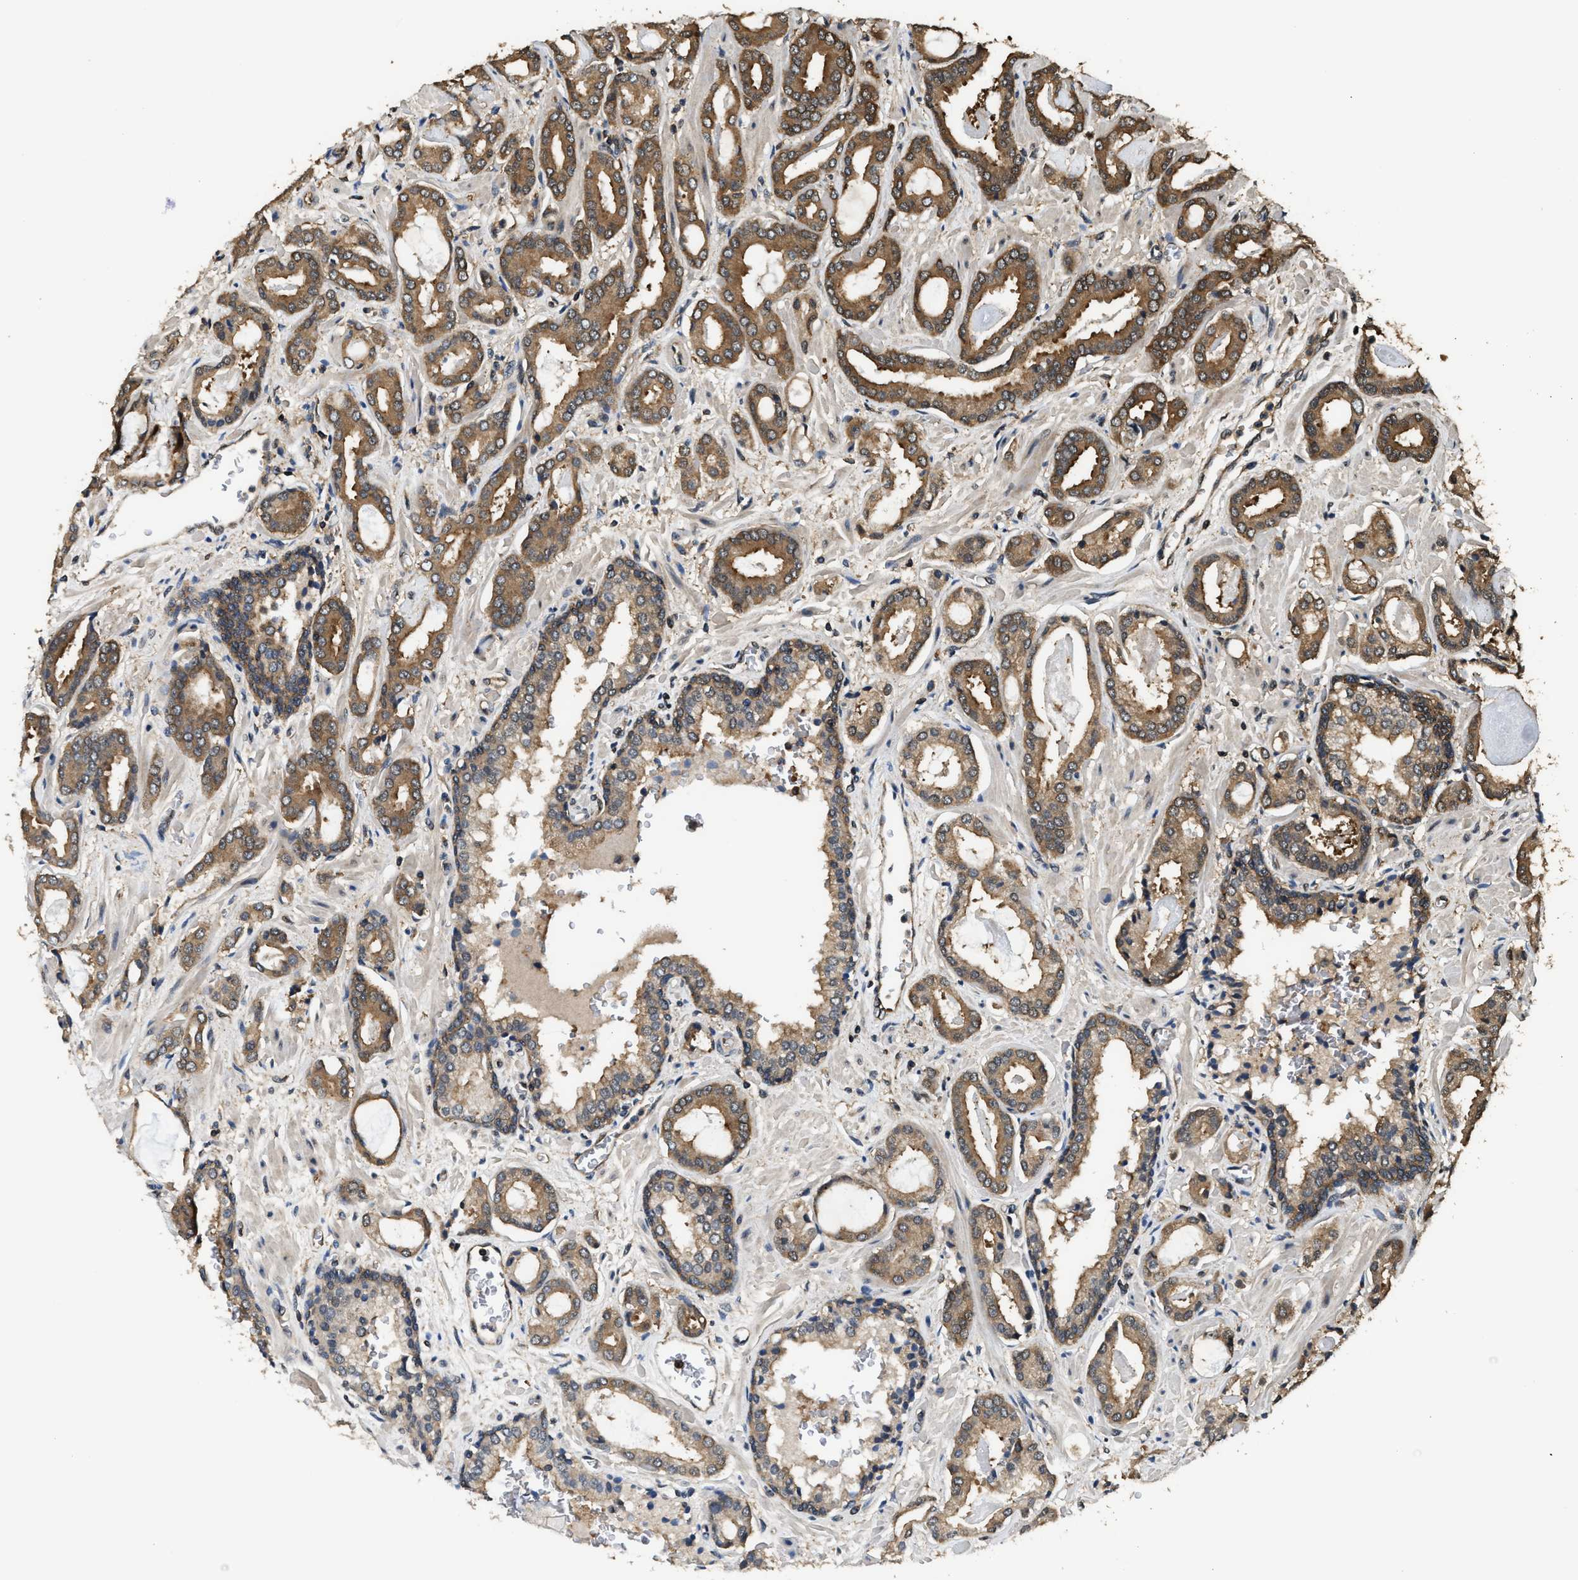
{"staining": {"intensity": "moderate", "quantity": ">75%", "location": "cytoplasmic/membranous"}, "tissue": "prostate cancer", "cell_type": "Tumor cells", "image_type": "cancer", "snomed": [{"axis": "morphology", "description": "Adenocarcinoma, Low grade"}, {"axis": "topography", "description": "Prostate"}], "caption": "Moderate cytoplasmic/membranous positivity for a protein is appreciated in approximately >75% of tumor cells of prostate adenocarcinoma (low-grade) using immunohistochemistry.", "gene": "DNAJC2", "patient": {"sex": "male", "age": 53}}